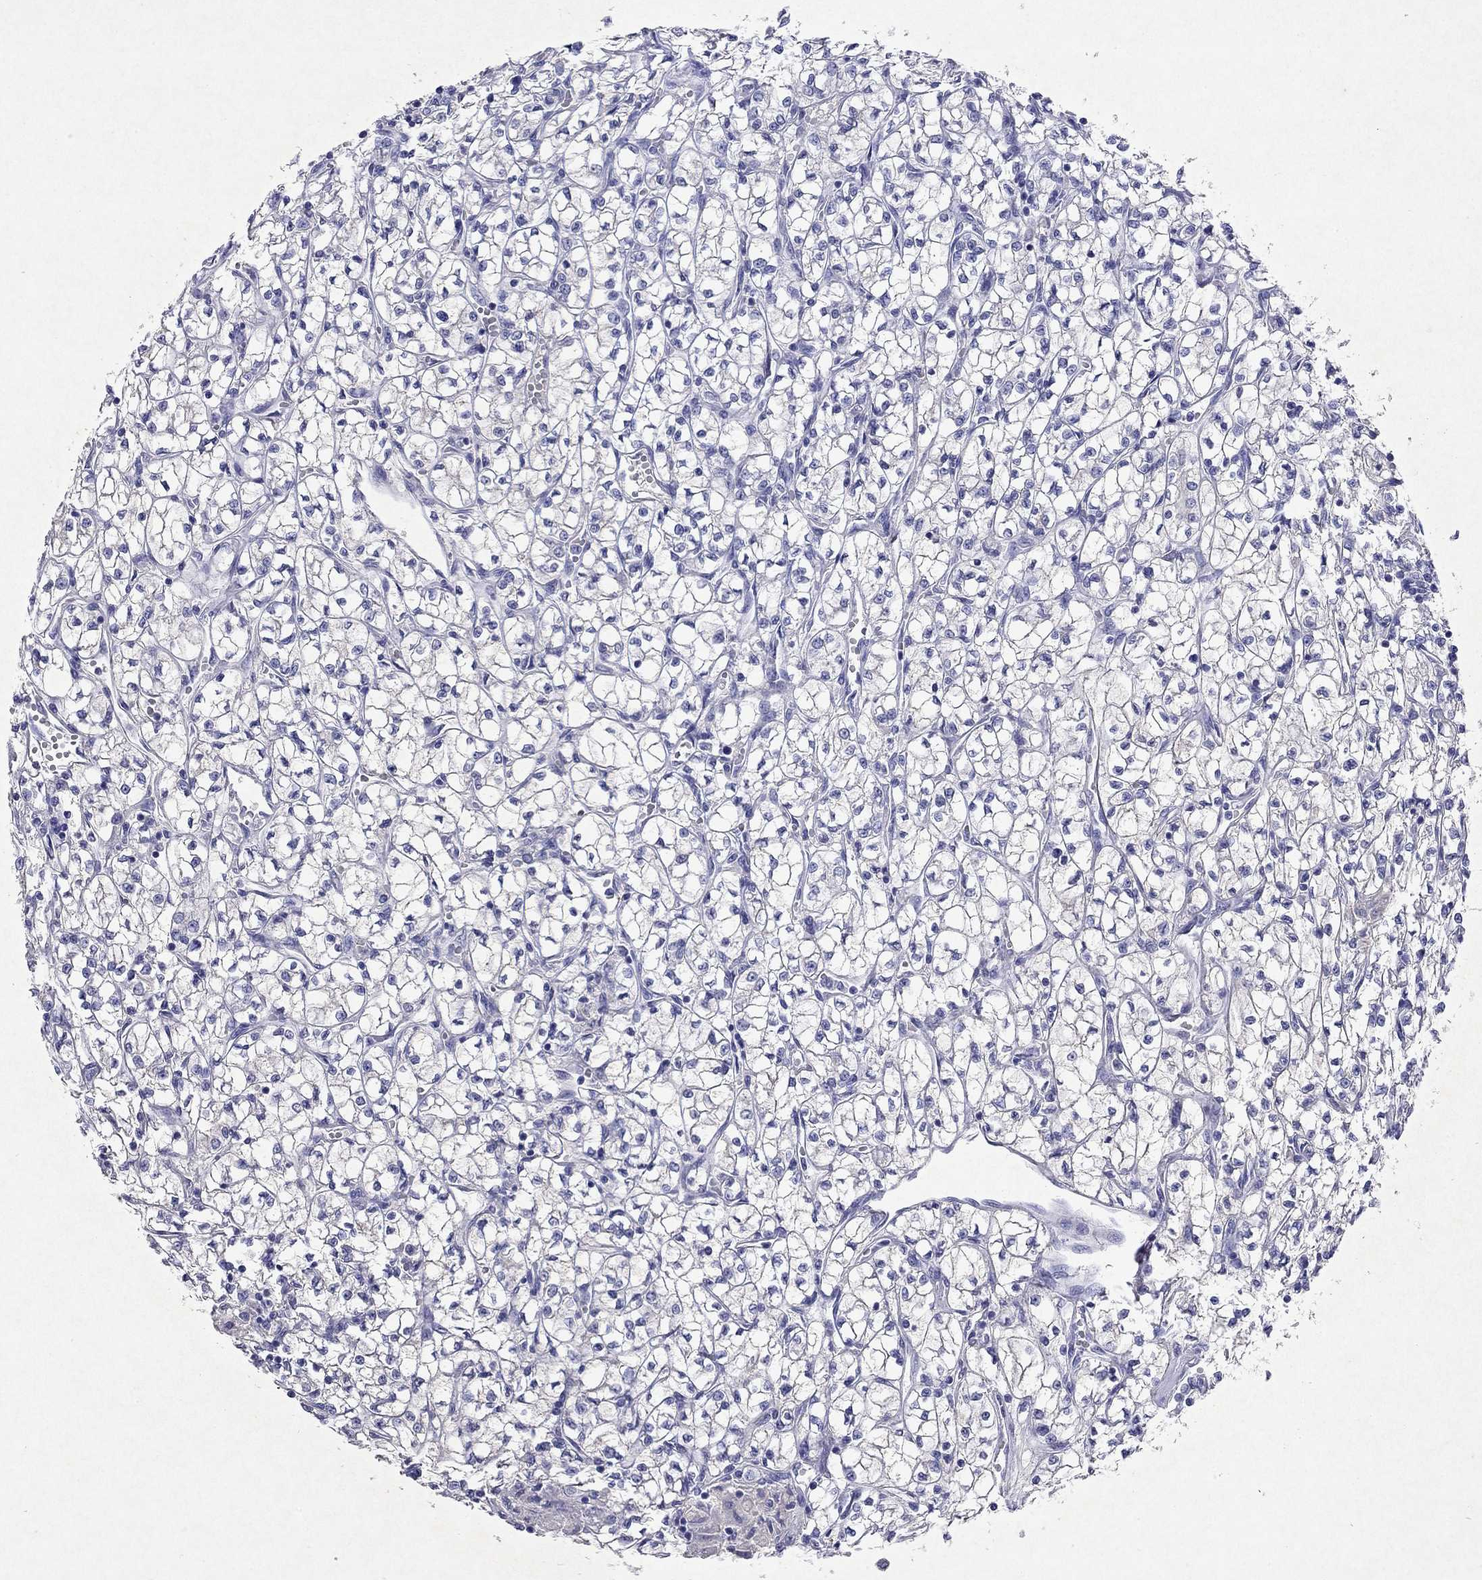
{"staining": {"intensity": "negative", "quantity": "none", "location": "none"}, "tissue": "renal cancer", "cell_type": "Tumor cells", "image_type": "cancer", "snomed": [{"axis": "morphology", "description": "Adenocarcinoma, NOS"}, {"axis": "topography", "description": "Kidney"}], "caption": "DAB (3,3'-diaminobenzidine) immunohistochemical staining of human renal cancer reveals no significant positivity in tumor cells.", "gene": "ARMC12", "patient": {"sex": "female", "age": 64}}